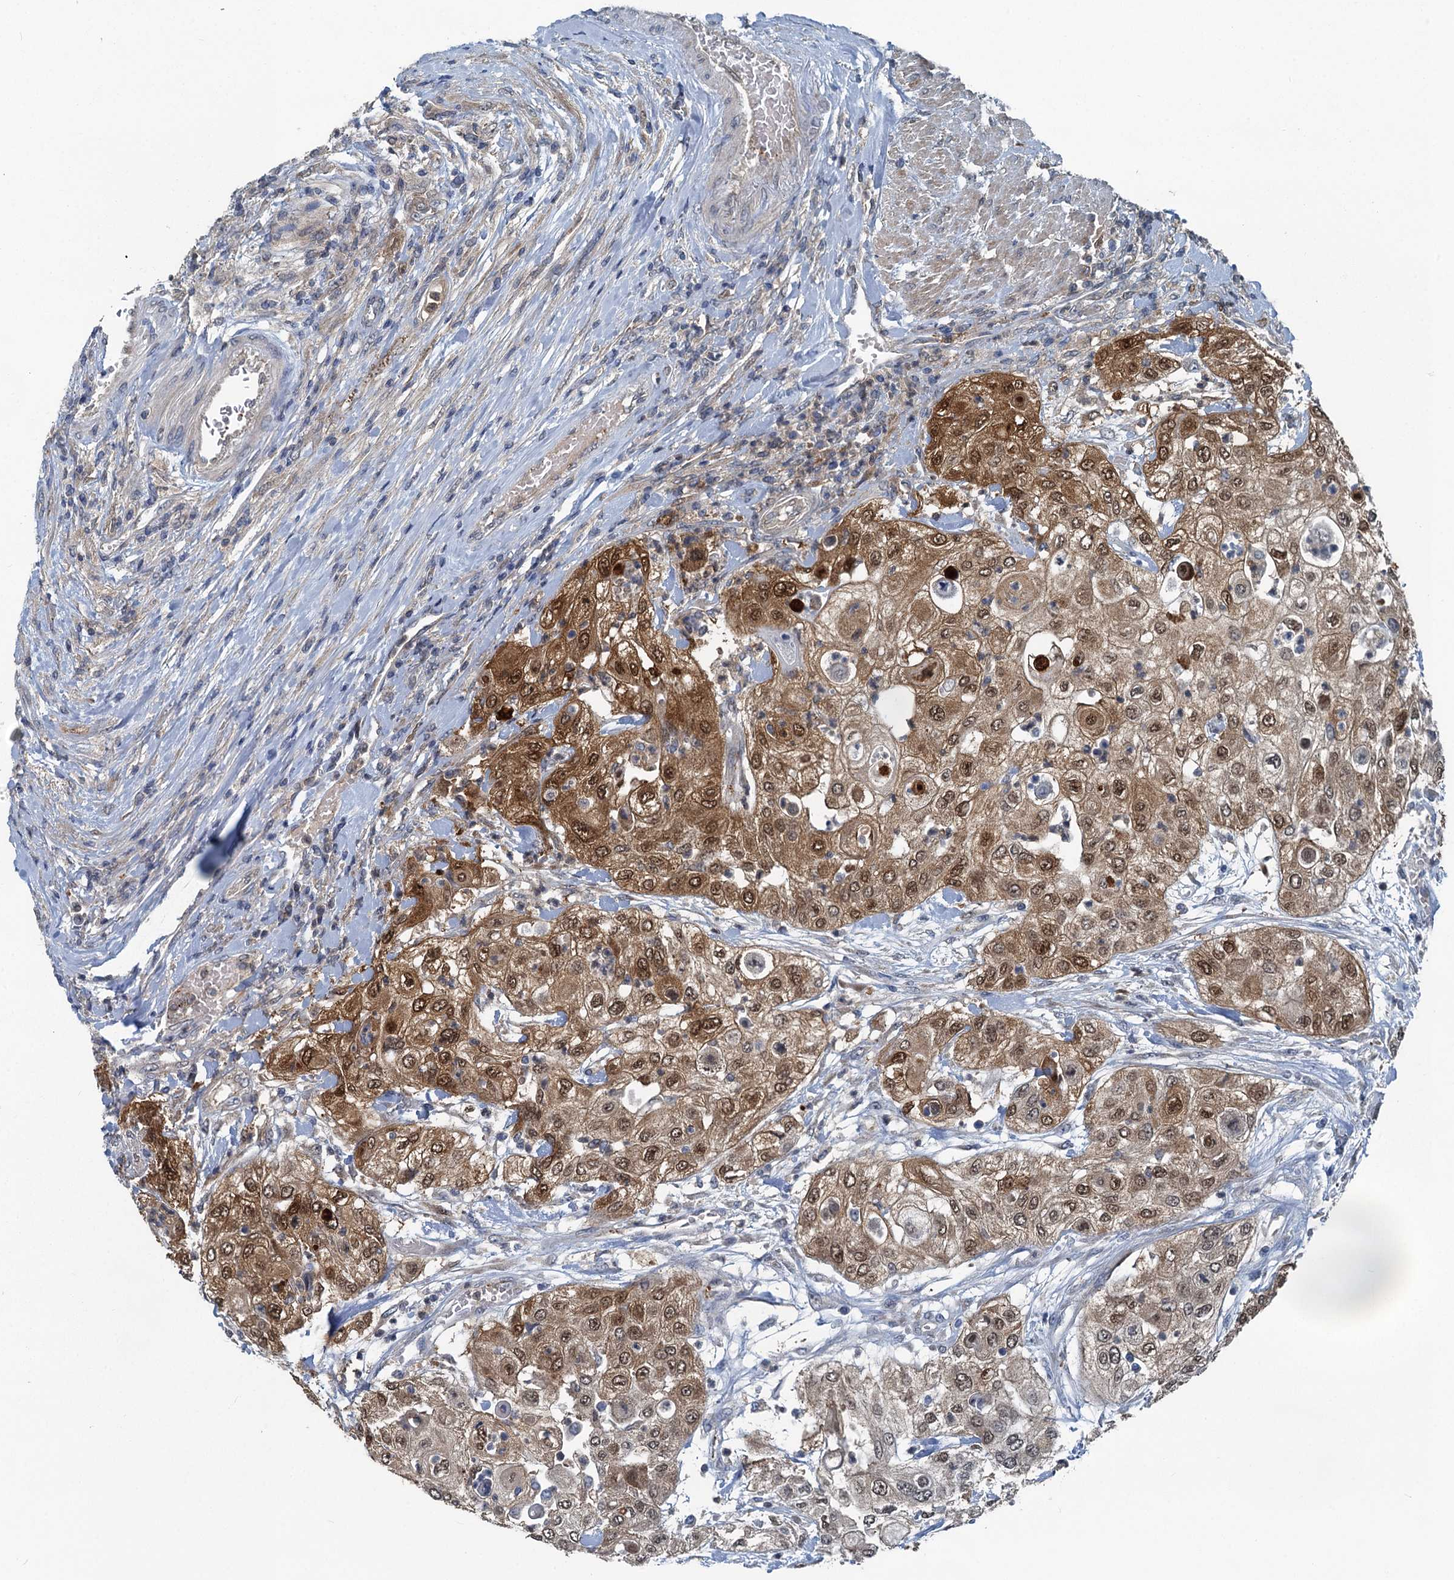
{"staining": {"intensity": "moderate", "quantity": ">75%", "location": "cytoplasmic/membranous,nuclear"}, "tissue": "urothelial cancer", "cell_type": "Tumor cells", "image_type": "cancer", "snomed": [{"axis": "morphology", "description": "Urothelial carcinoma, High grade"}, {"axis": "topography", "description": "Urinary bladder"}], "caption": "Immunohistochemistry (IHC) micrograph of urothelial cancer stained for a protein (brown), which shows medium levels of moderate cytoplasmic/membranous and nuclear expression in about >75% of tumor cells.", "gene": "GCLM", "patient": {"sex": "female", "age": 79}}